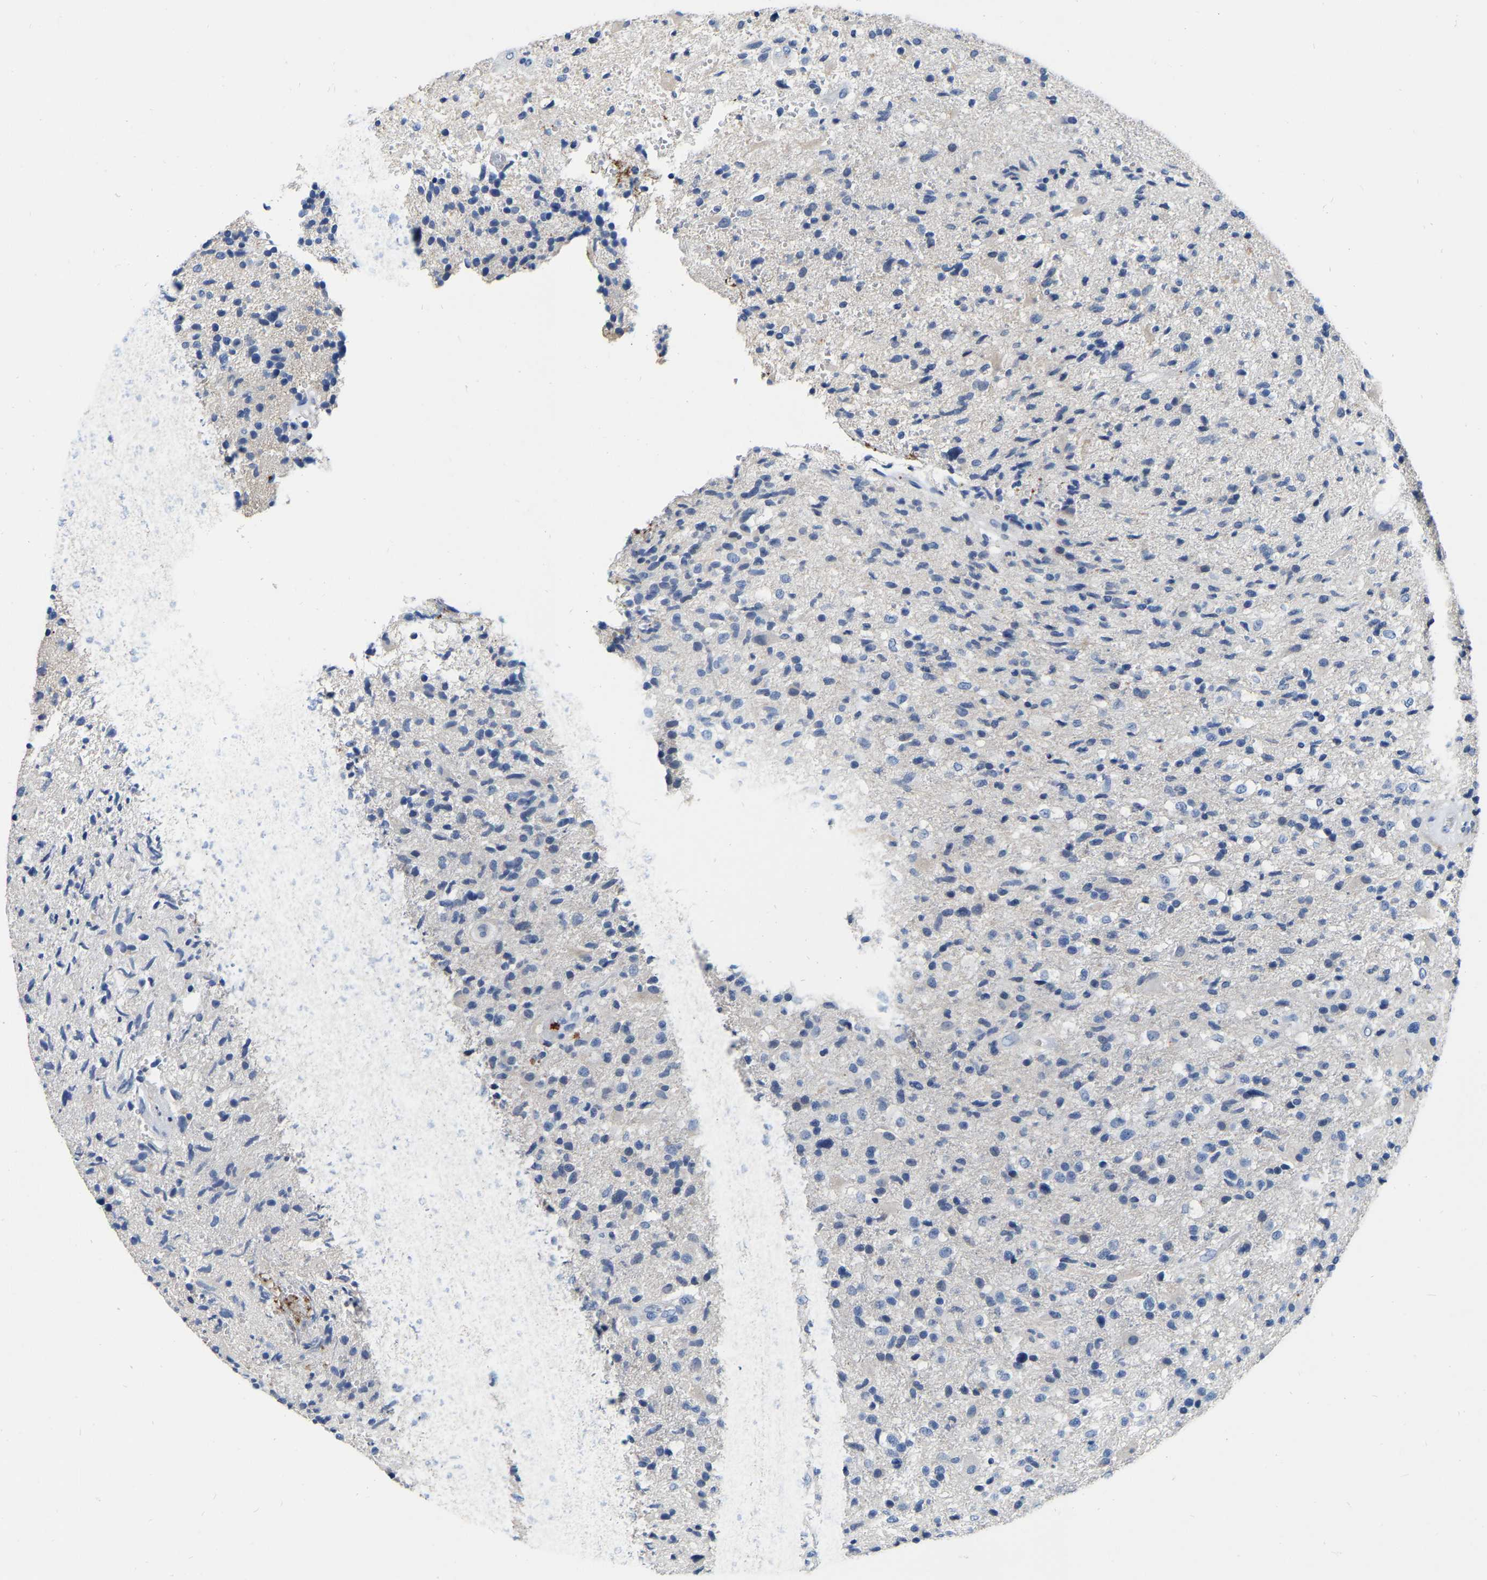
{"staining": {"intensity": "negative", "quantity": "none", "location": "none"}, "tissue": "glioma", "cell_type": "Tumor cells", "image_type": "cancer", "snomed": [{"axis": "morphology", "description": "Glioma, malignant, High grade"}, {"axis": "topography", "description": "Brain"}], "caption": "Tumor cells show no significant protein staining in glioma.", "gene": "RAB27B", "patient": {"sex": "male", "age": 72}}